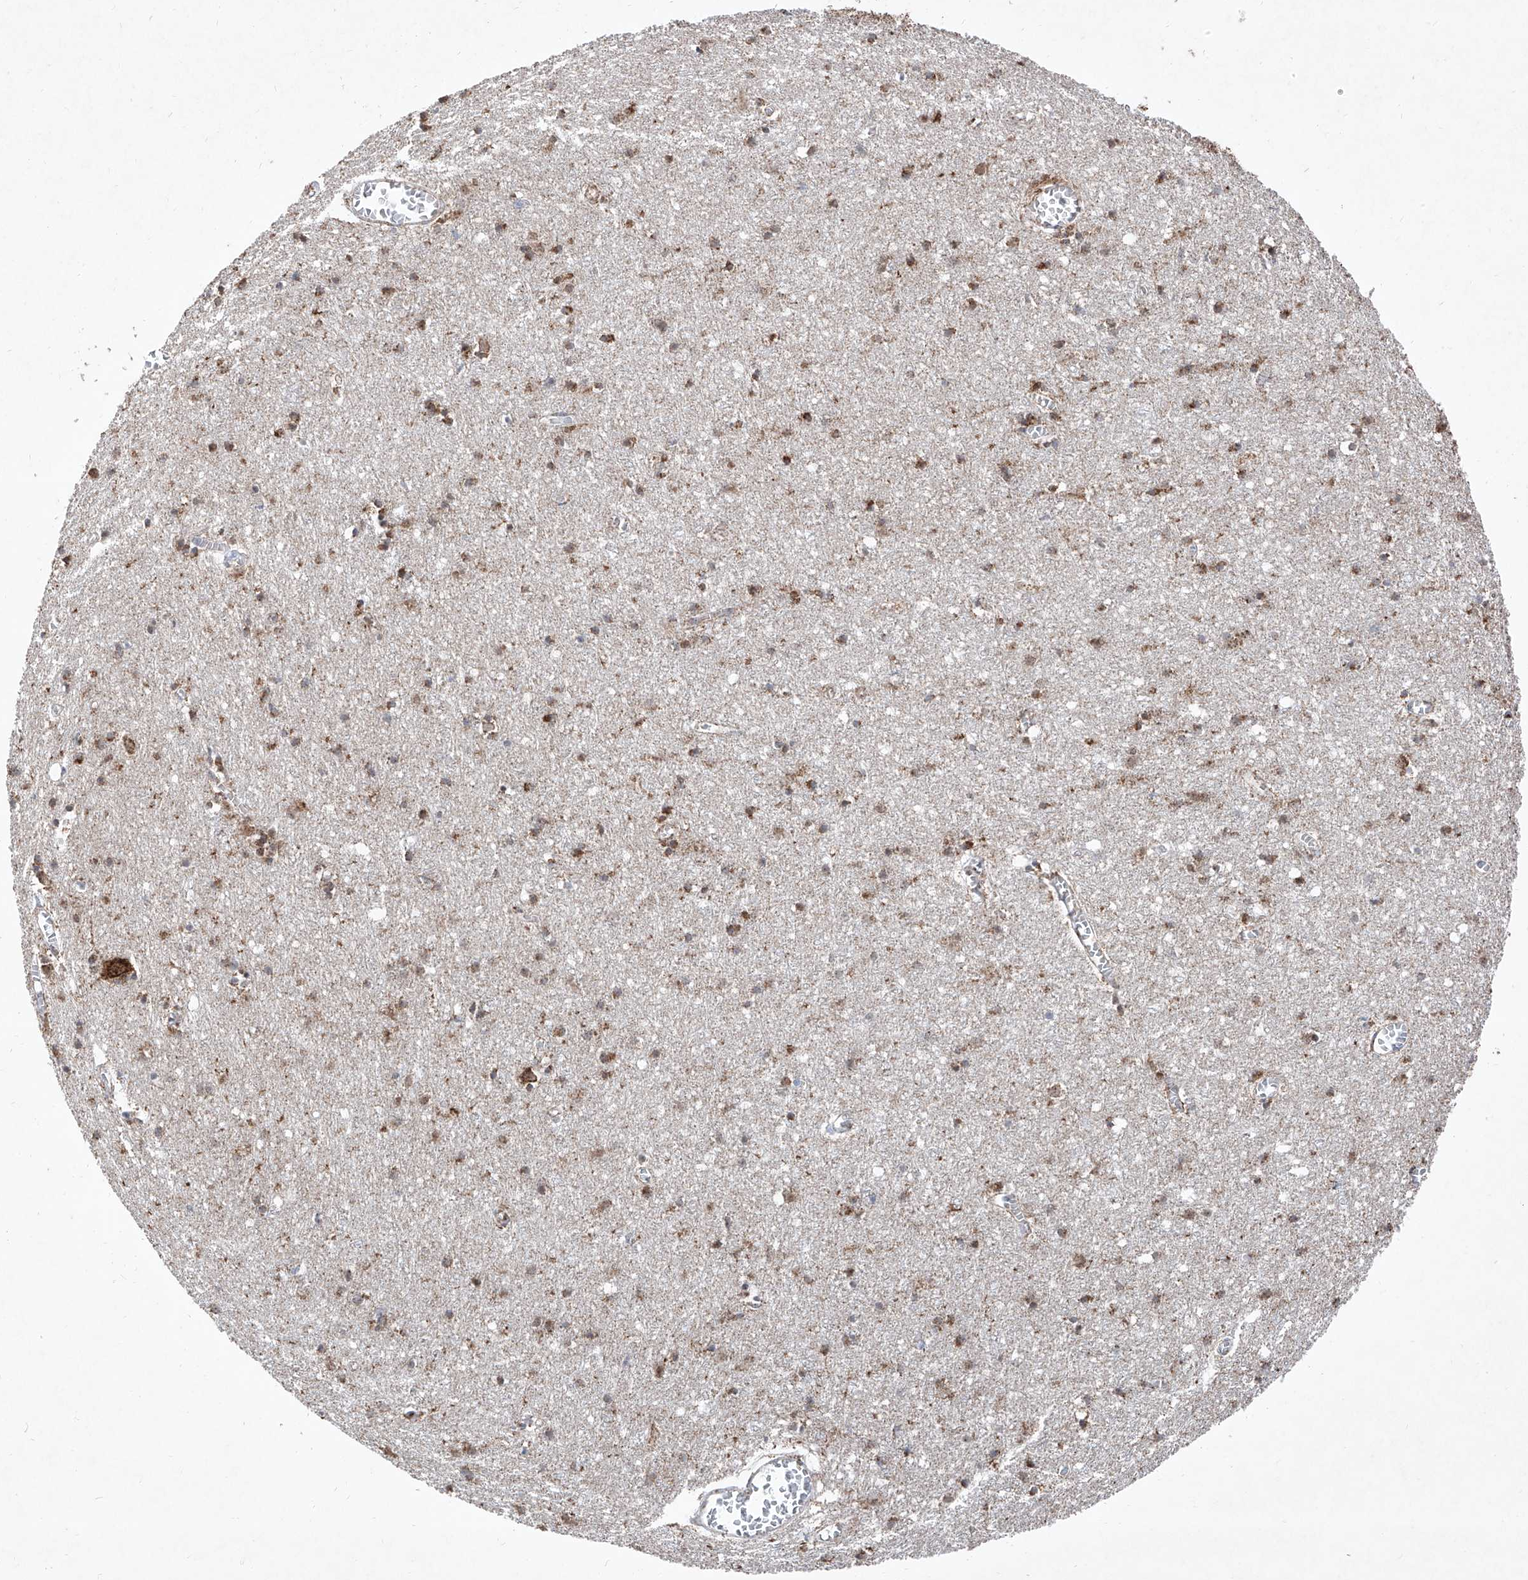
{"staining": {"intensity": "negative", "quantity": "none", "location": "none"}, "tissue": "cerebral cortex", "cell_type": "Endothelial cells", "image_type": "normal", "snomed": [{"axis": "morphology", "description": "Normal tissue, NOS"}, {"axis": "topography", "description": "Cerebral cortex"}], "caption": "Immunohistochemistry (IHC) image of benign human cerebral cortex stained for a protein (brown), which demonstrates no staining in endothelial cells. (Brightfield microscopy of DAB immunohistochemistry (IHC) at high magnification).", "gene": "NDUFB3", "patient": {"sex": "female", "age": 64}}